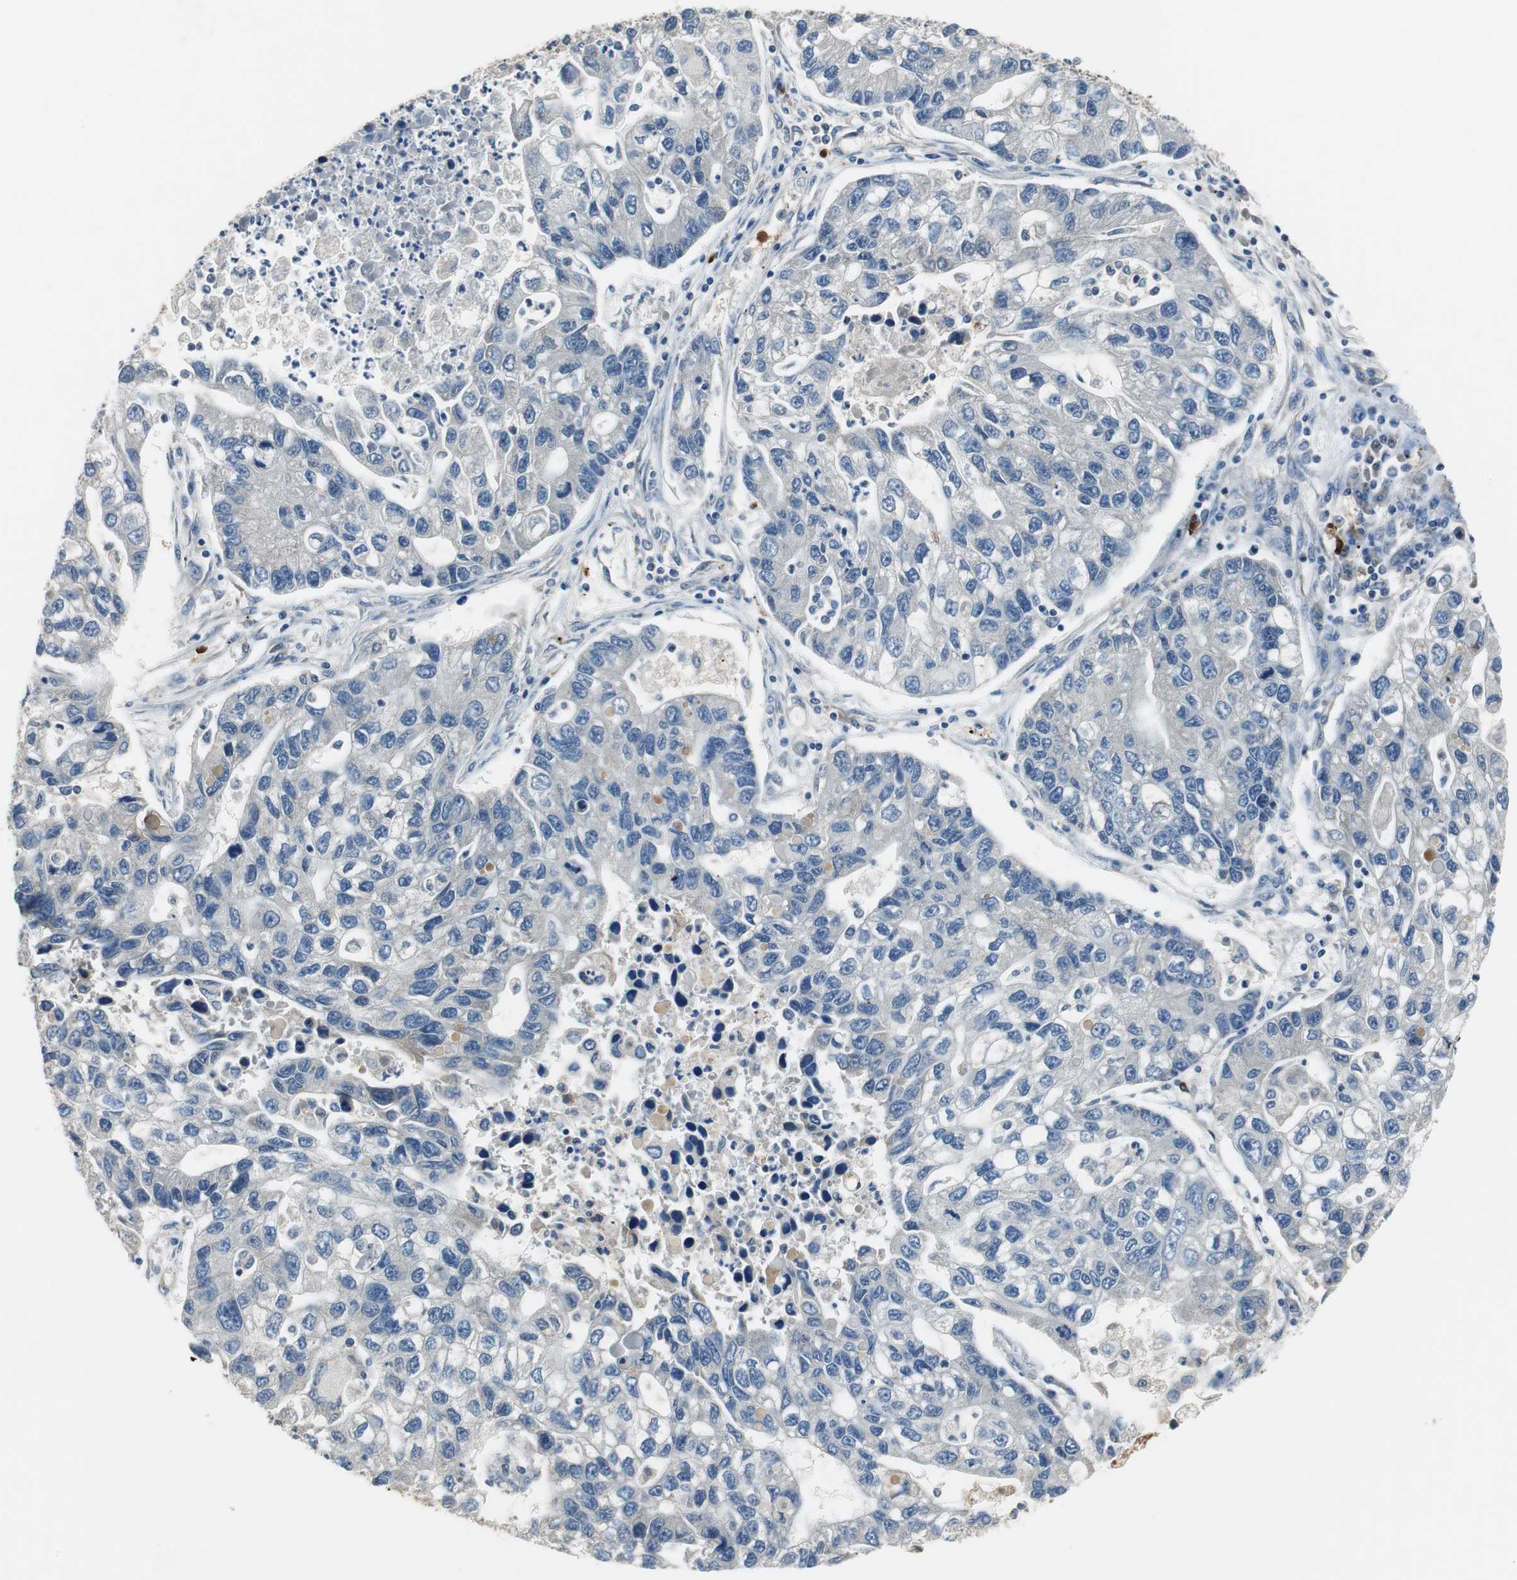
{"staining": {"intensity": "negative", "quantity": "none", "location": "none"}, "tissue": "lung cancer", "cell_type": "Tumor cells", "image_type": "cancer", "snomed": [{"axis": "morphology", "description": "Adenocarcinoma, NOS"}, {"axis": "topography", "description": "Lung"}], "caption": "The micrograph exhibits no staining of tumor cells in lung cancer (adenocarcinoma).", "gene": "MTIF2", "patient": {"sex": "female", "age": 51}}